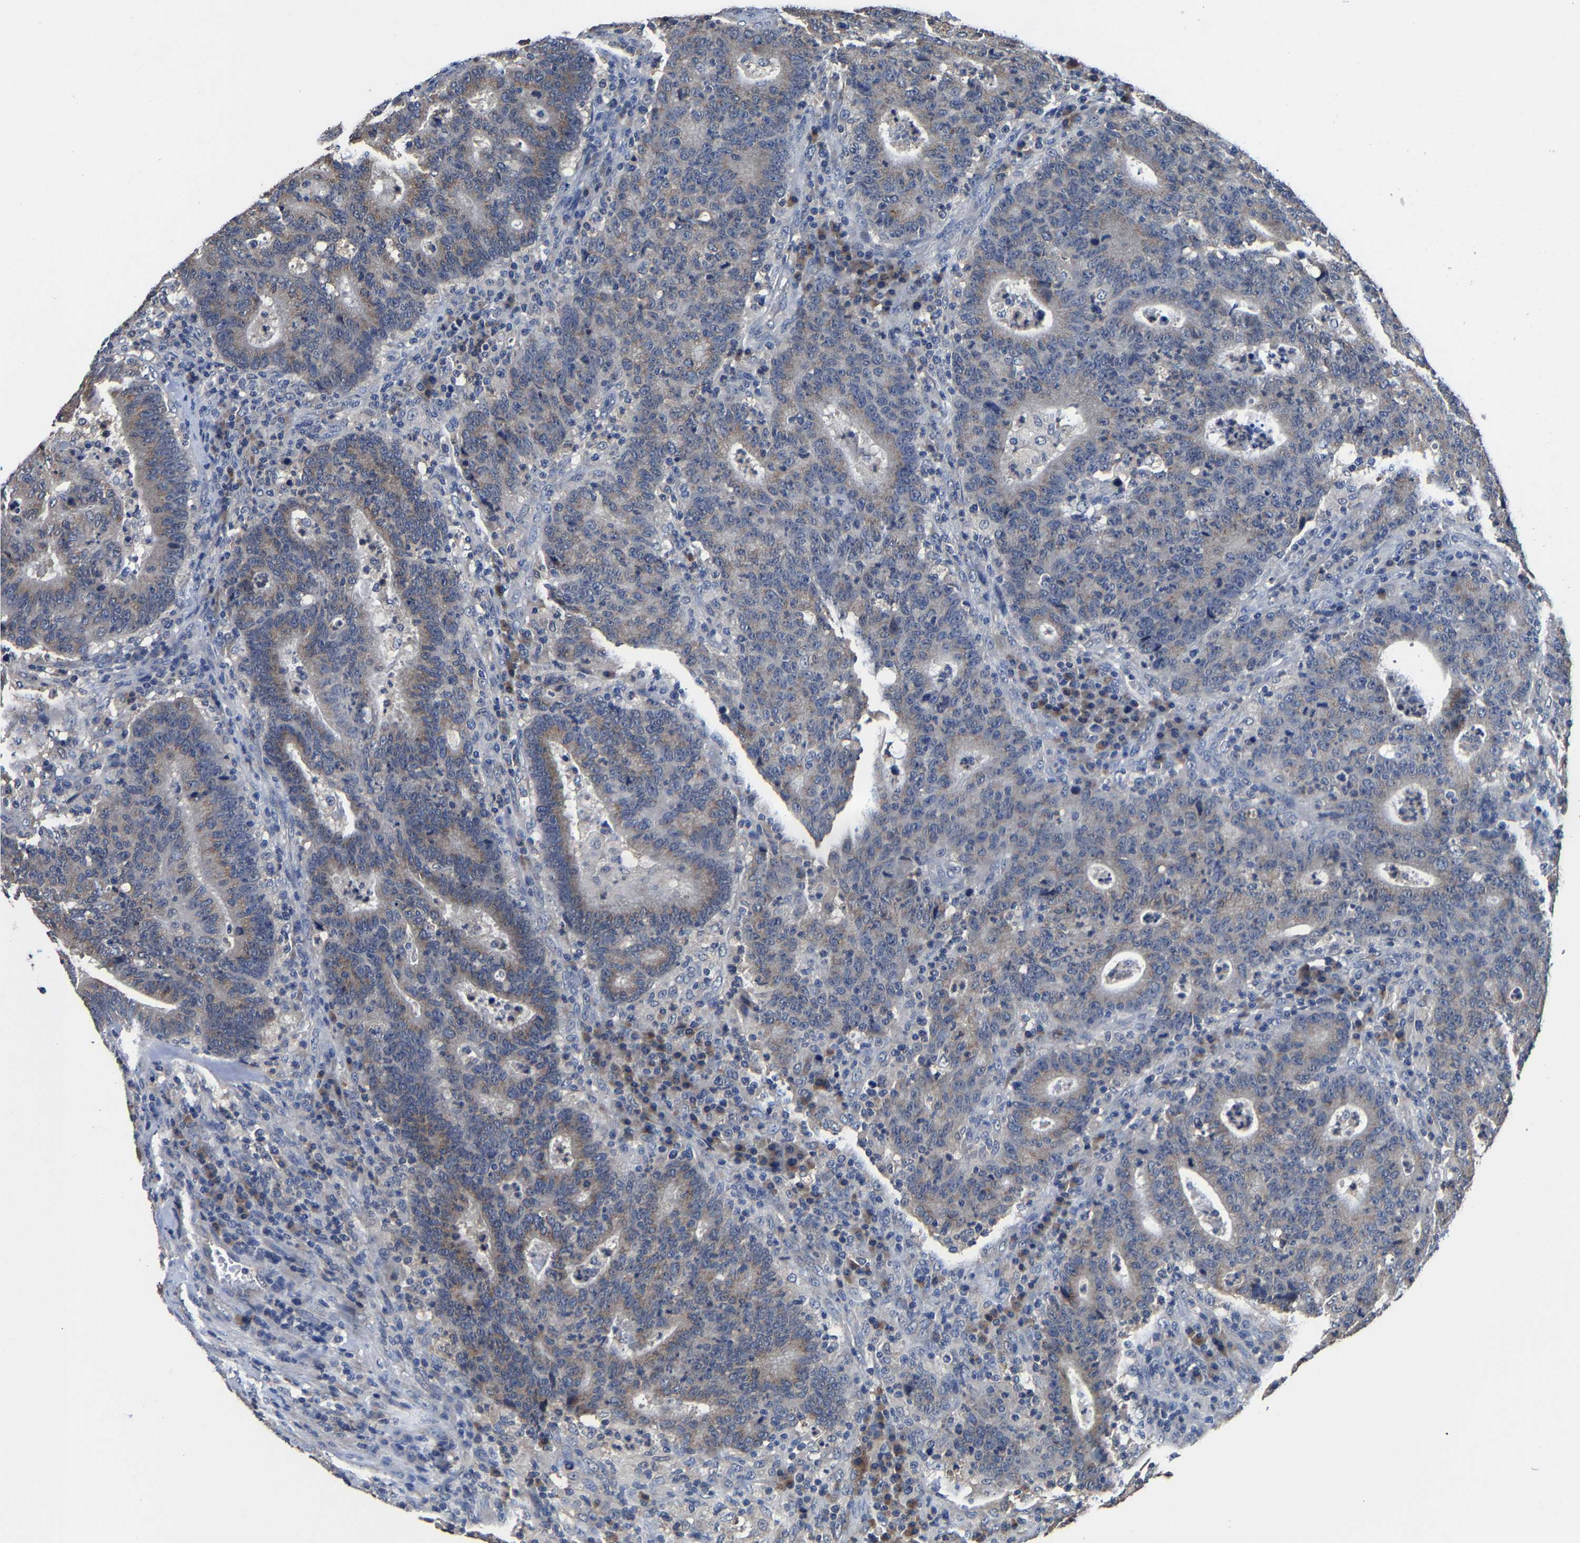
{"staining": {"intensity": "weak", "quantity": ">75%", "location": "cytoplasmic/membranous"}, "tissue": "colorectal cancer", "cell_type": "Tumor cells", "image_type": "cancer", "snomed": [{"axis": "morphology", "description": "Adenocarcinoma, NOS"}, {"axis": "topography", "description": "Colon"}], "caption": "Immunohistochemistry (IHC) histopathology image of human colorectal cancer stained for a protein (brown), which exhibits low levels of weak cytoplasmic/membranous expression in about >75% of tumor cells.", "gene": "EBAG9", "patient": {"sex": "female", "age": 75}}